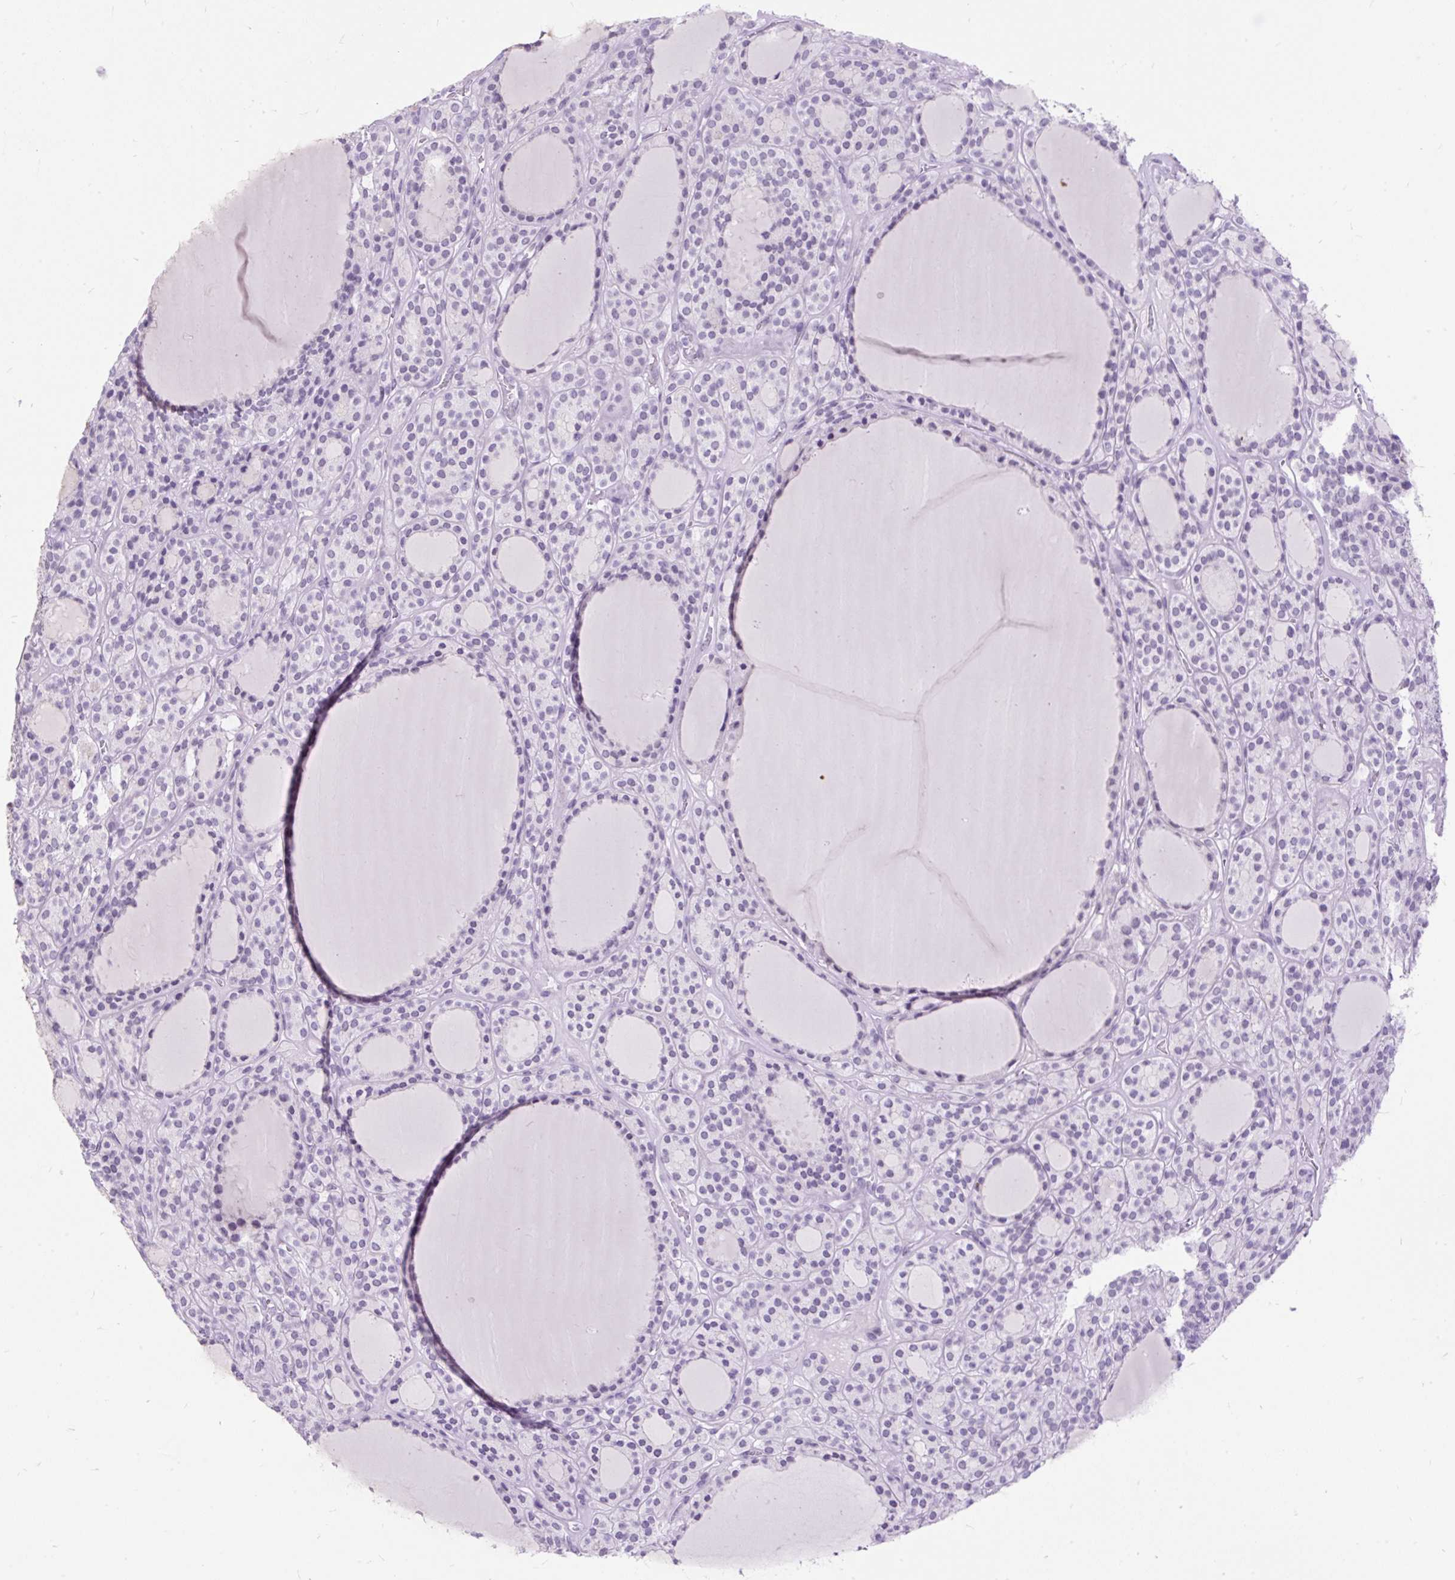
{"staining": {"intensity": "negative", "quantity": "none", "location": "none"}, "tissue": "thyroid cancer", "cell_type": "Tumor cells", "image_type": "cancer", "snomed": [{"axis": "morphology", "description": "Follicular adenoma carcinoma, NOS"}, {"axis": "topography", "description": "Thyroid gland"}], "caption": "Image shows no significant protein staining in tumor cells of thyroid cancer (follicular adenoma carcinoma).", "gene": "SCGB1A1", "patient": {"sex": "female", "age": 63}}